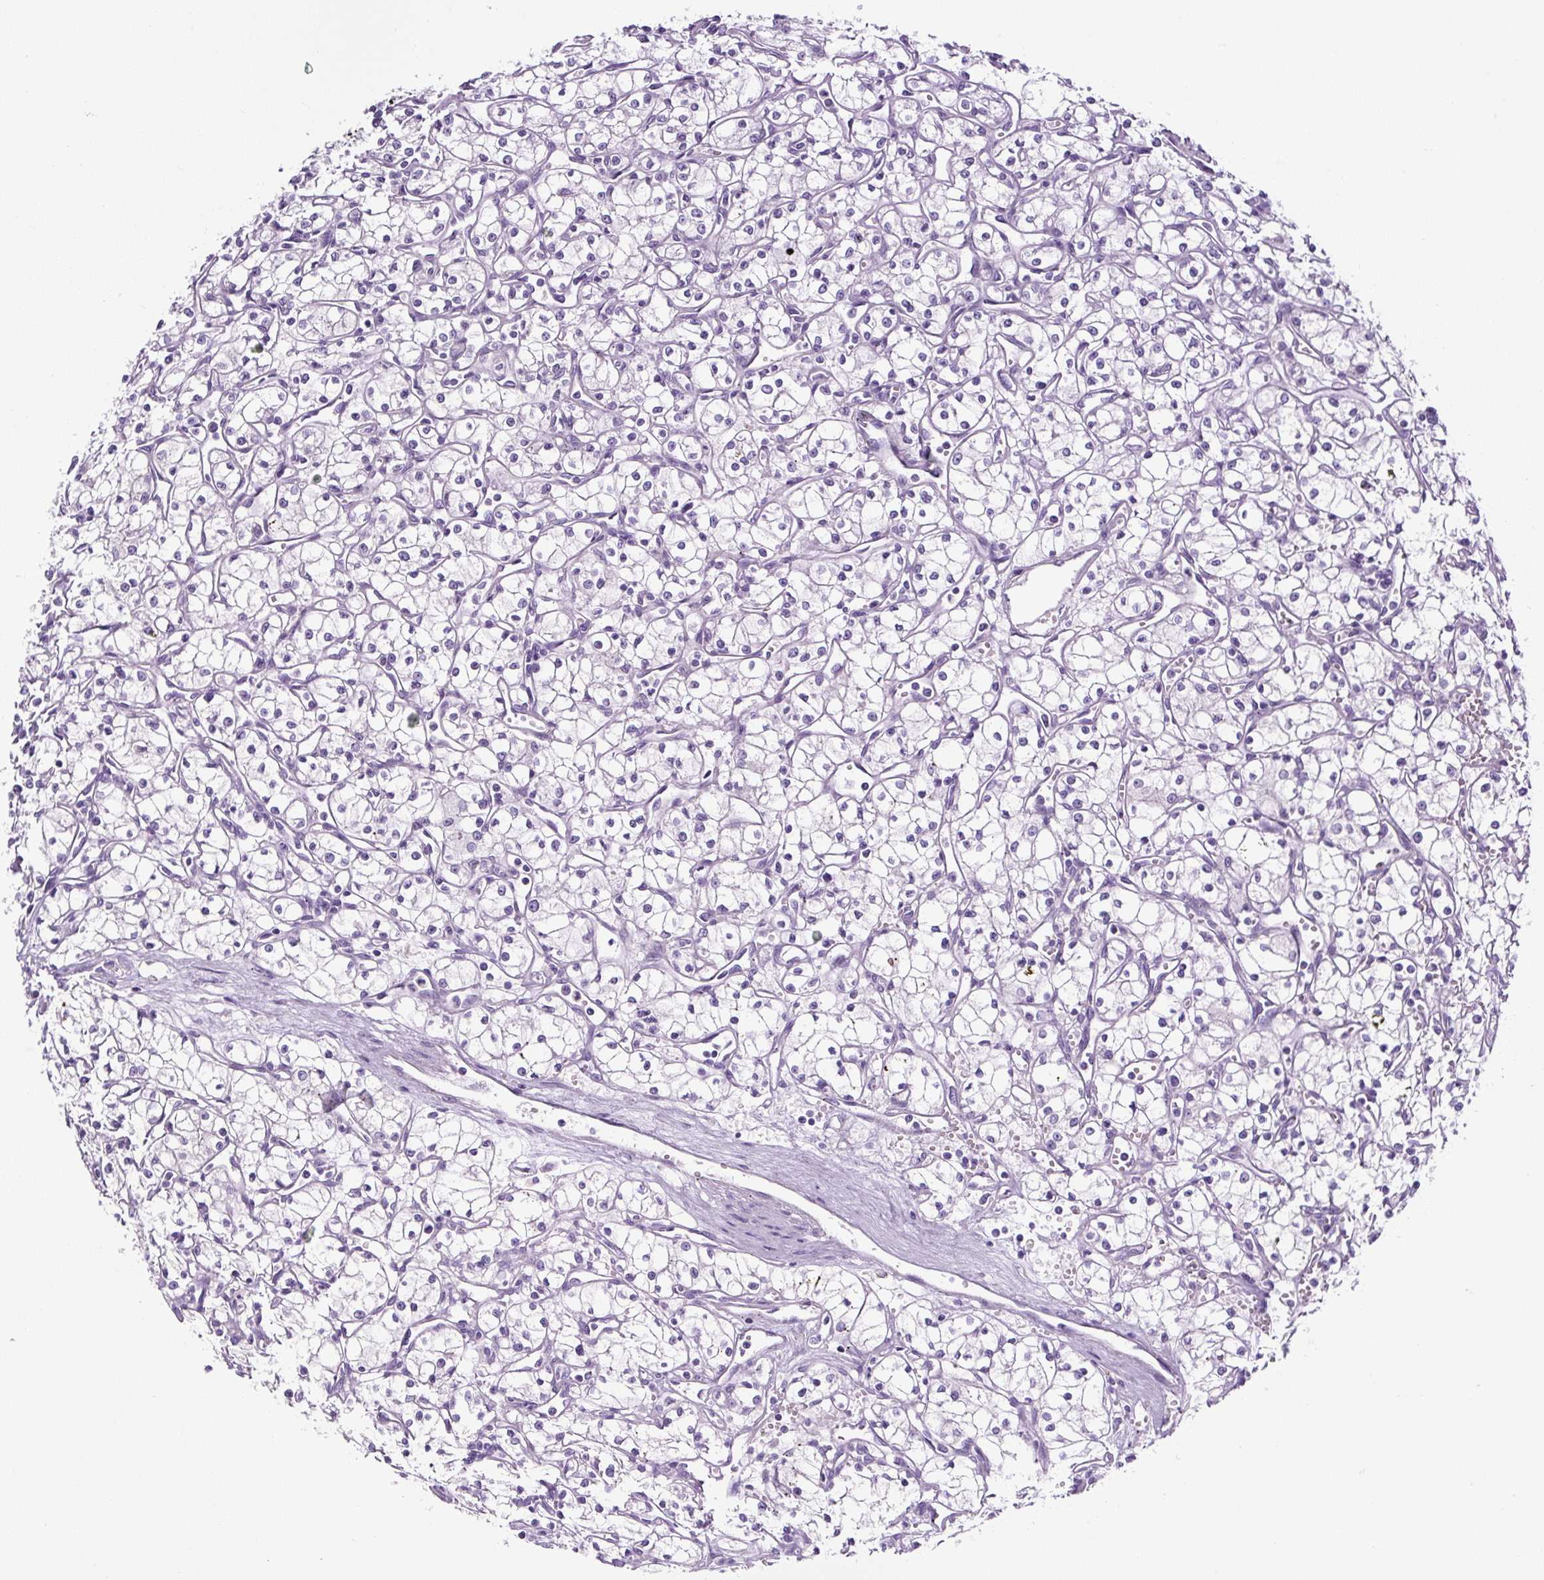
{"staining": {"intensity": "negative", "quantity": "none", "location": "none"}, "tissue": "renal cancer", "cell_type": "Tumor cells", "image_type": "cancer", "snomed": [{"axis": "morphology", "description": "Adenocarcinoma, NOS"}, {"axis": "topography", "description": "Kidney"}], "caption": "The histopathology image reveals no staining of tumor cells in renal adenocarcinoma.", "gene": "RNF212B", "patient": {"sex": "male", "age": 59}}